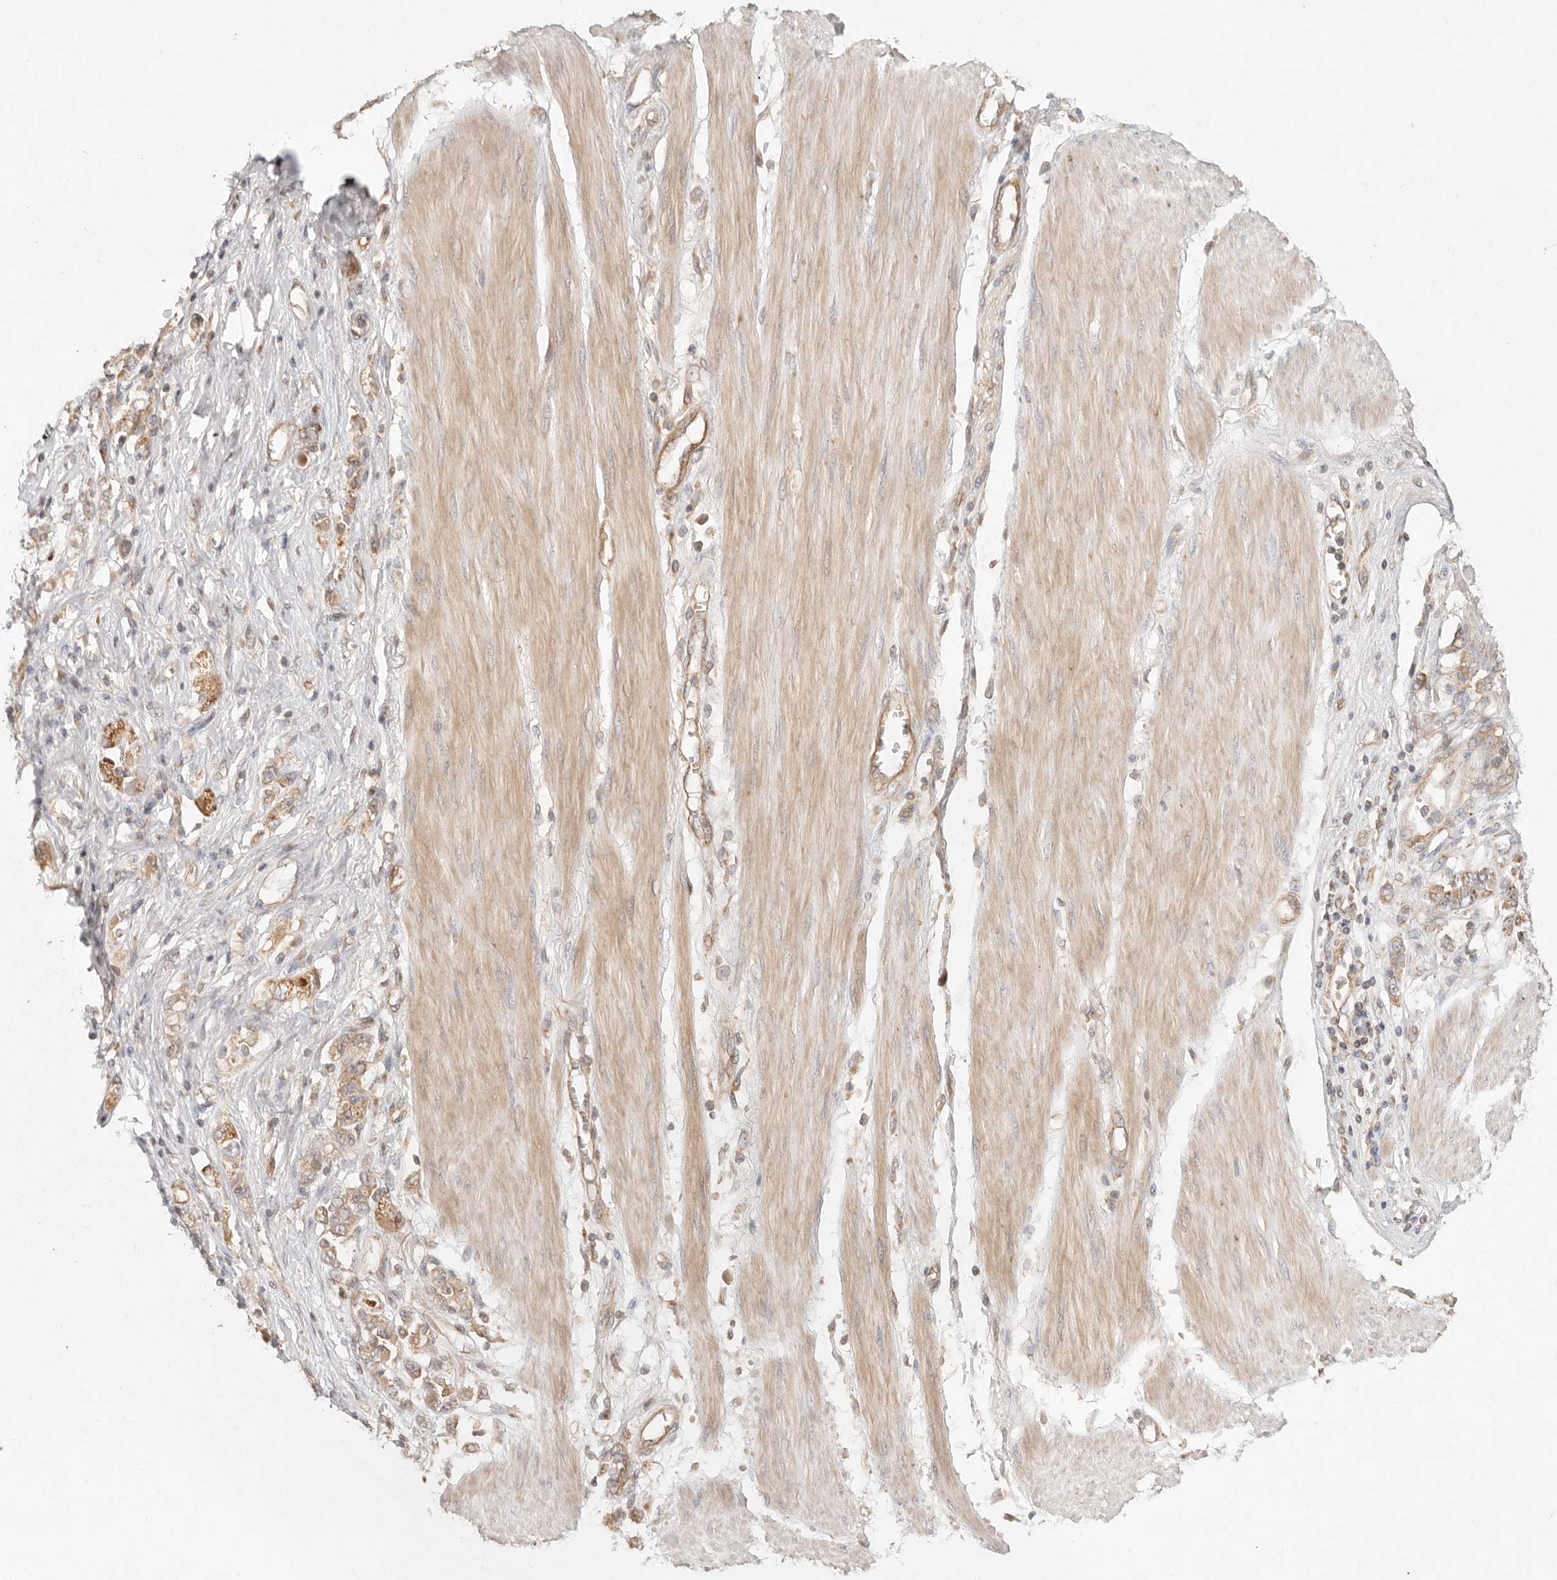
{"staining": {"intensity": "moderate", "quantity": ">75%", "location": "cytoplasmic/membranous"}, "tissue": "stomach cancer", "cell_type": "Tumor cells", "image_type": "cancer", "snomed": [{"axis": "morphology", "description": "Adenocarcinoma, NOS"}, {"axis": "topography", "description": "Stomach"}], "caption": "A medium amount of moderate cytoplasmic/membranous expression is appreciated in about >75% of tumor cells in stomach adenocarcinoma tissue. (DAB (3,3'-diaminobenzidine) IHC, brown staining for protein, blue staining for nuclei).", "gene": "HECTD3", "patient": {"sex": "female", "age": 76}}